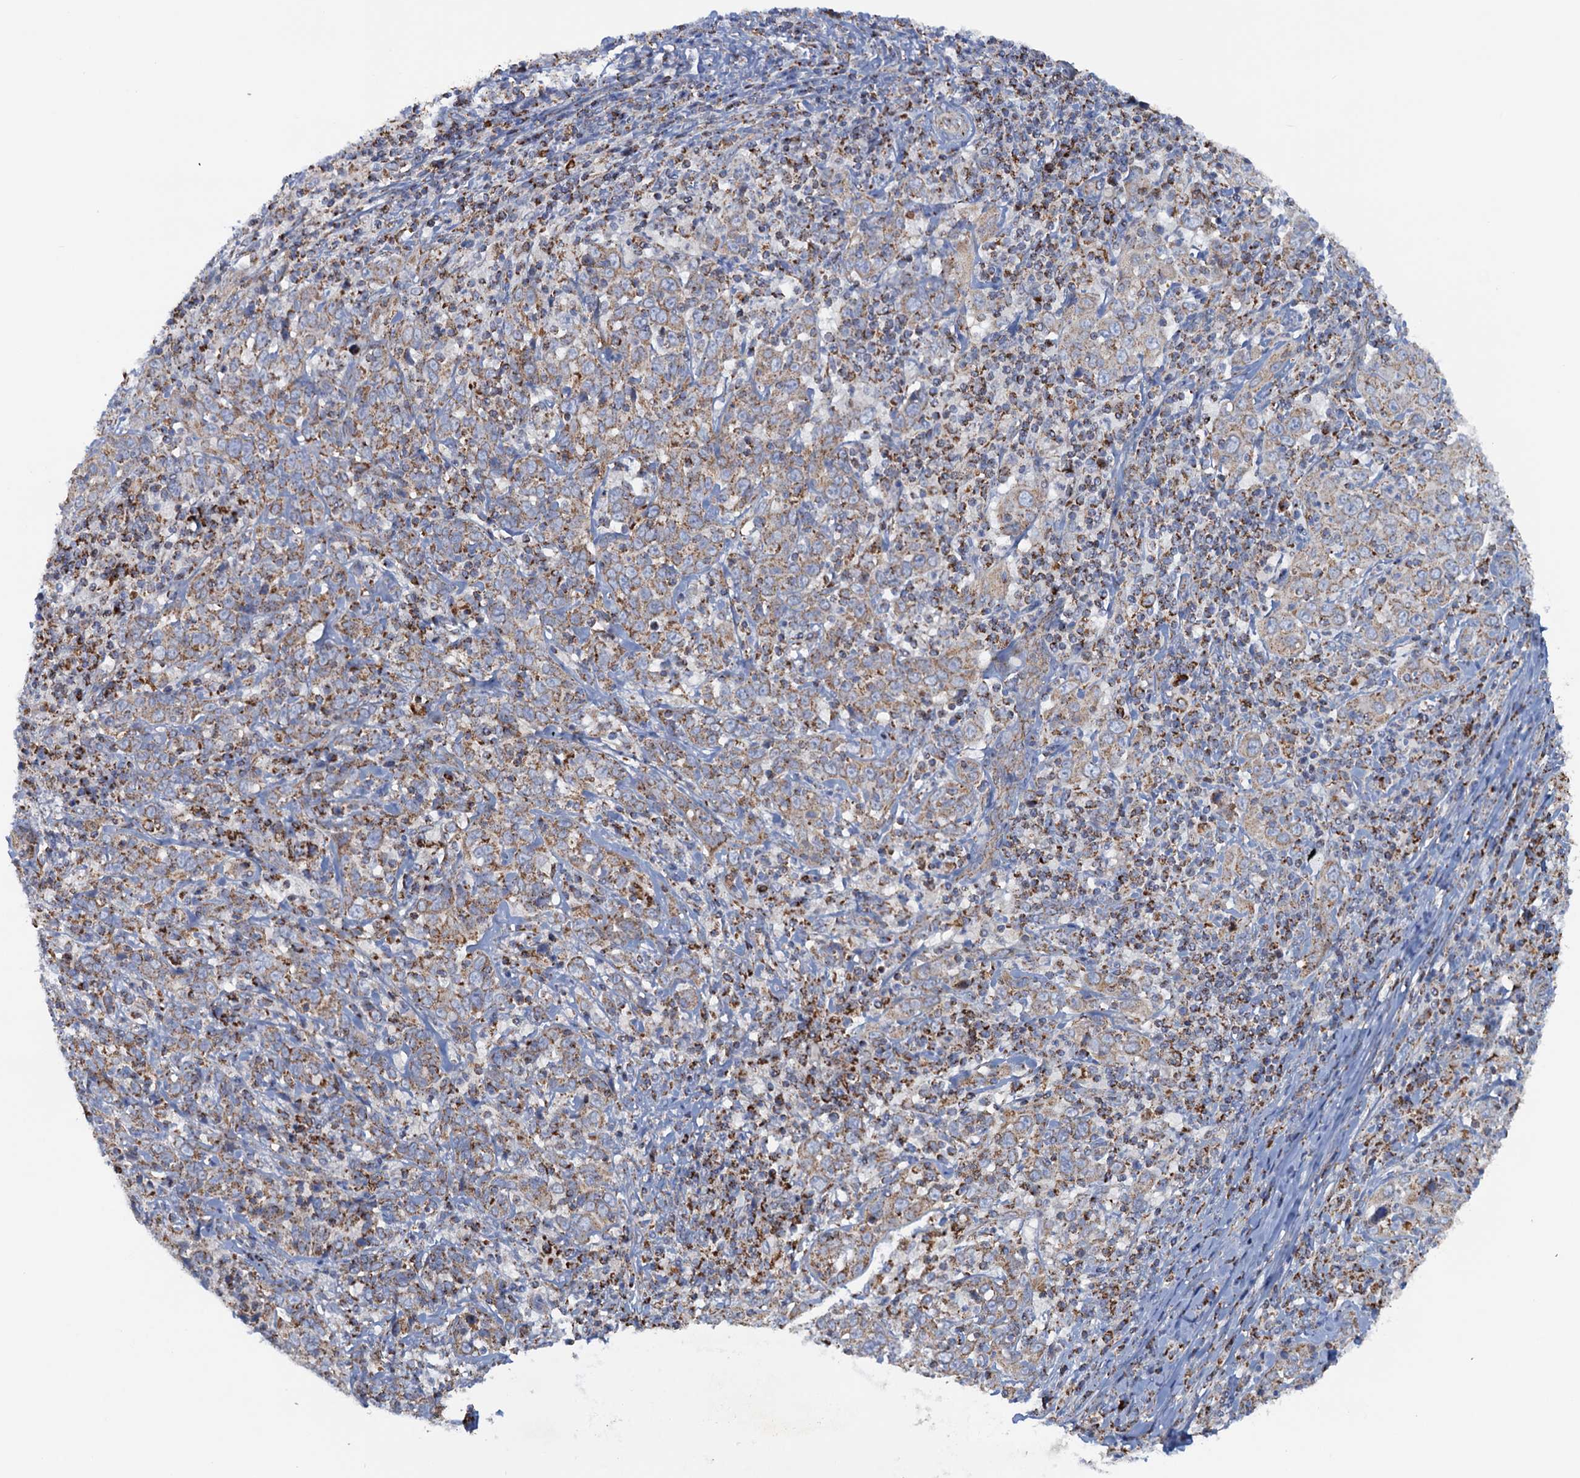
{"staining": {"intensity": "moderate", "quantity": ">75%", "location": "cytoplasmic/membranous"}, "tissue": "cervical cancer", "cell_type": "Tumor cells", "image_type": "cancer", "snomed": [{"axis": "morphology", "description": "Squamous cell carcinoma, NOS"}, {"axis": "topography", "description": "Cervix"}], "caption": "The histopathology image demonstrates staining of cervical squamous cell carcinoma, revealing moderate cytoplasmic/membranous protein expression (brown color) within tumor cells. (Brightfield microscopy of DAB IHC at high magnification).", "gene": "GTPBP3", "patient": {"sex": "female", "age": 46}}